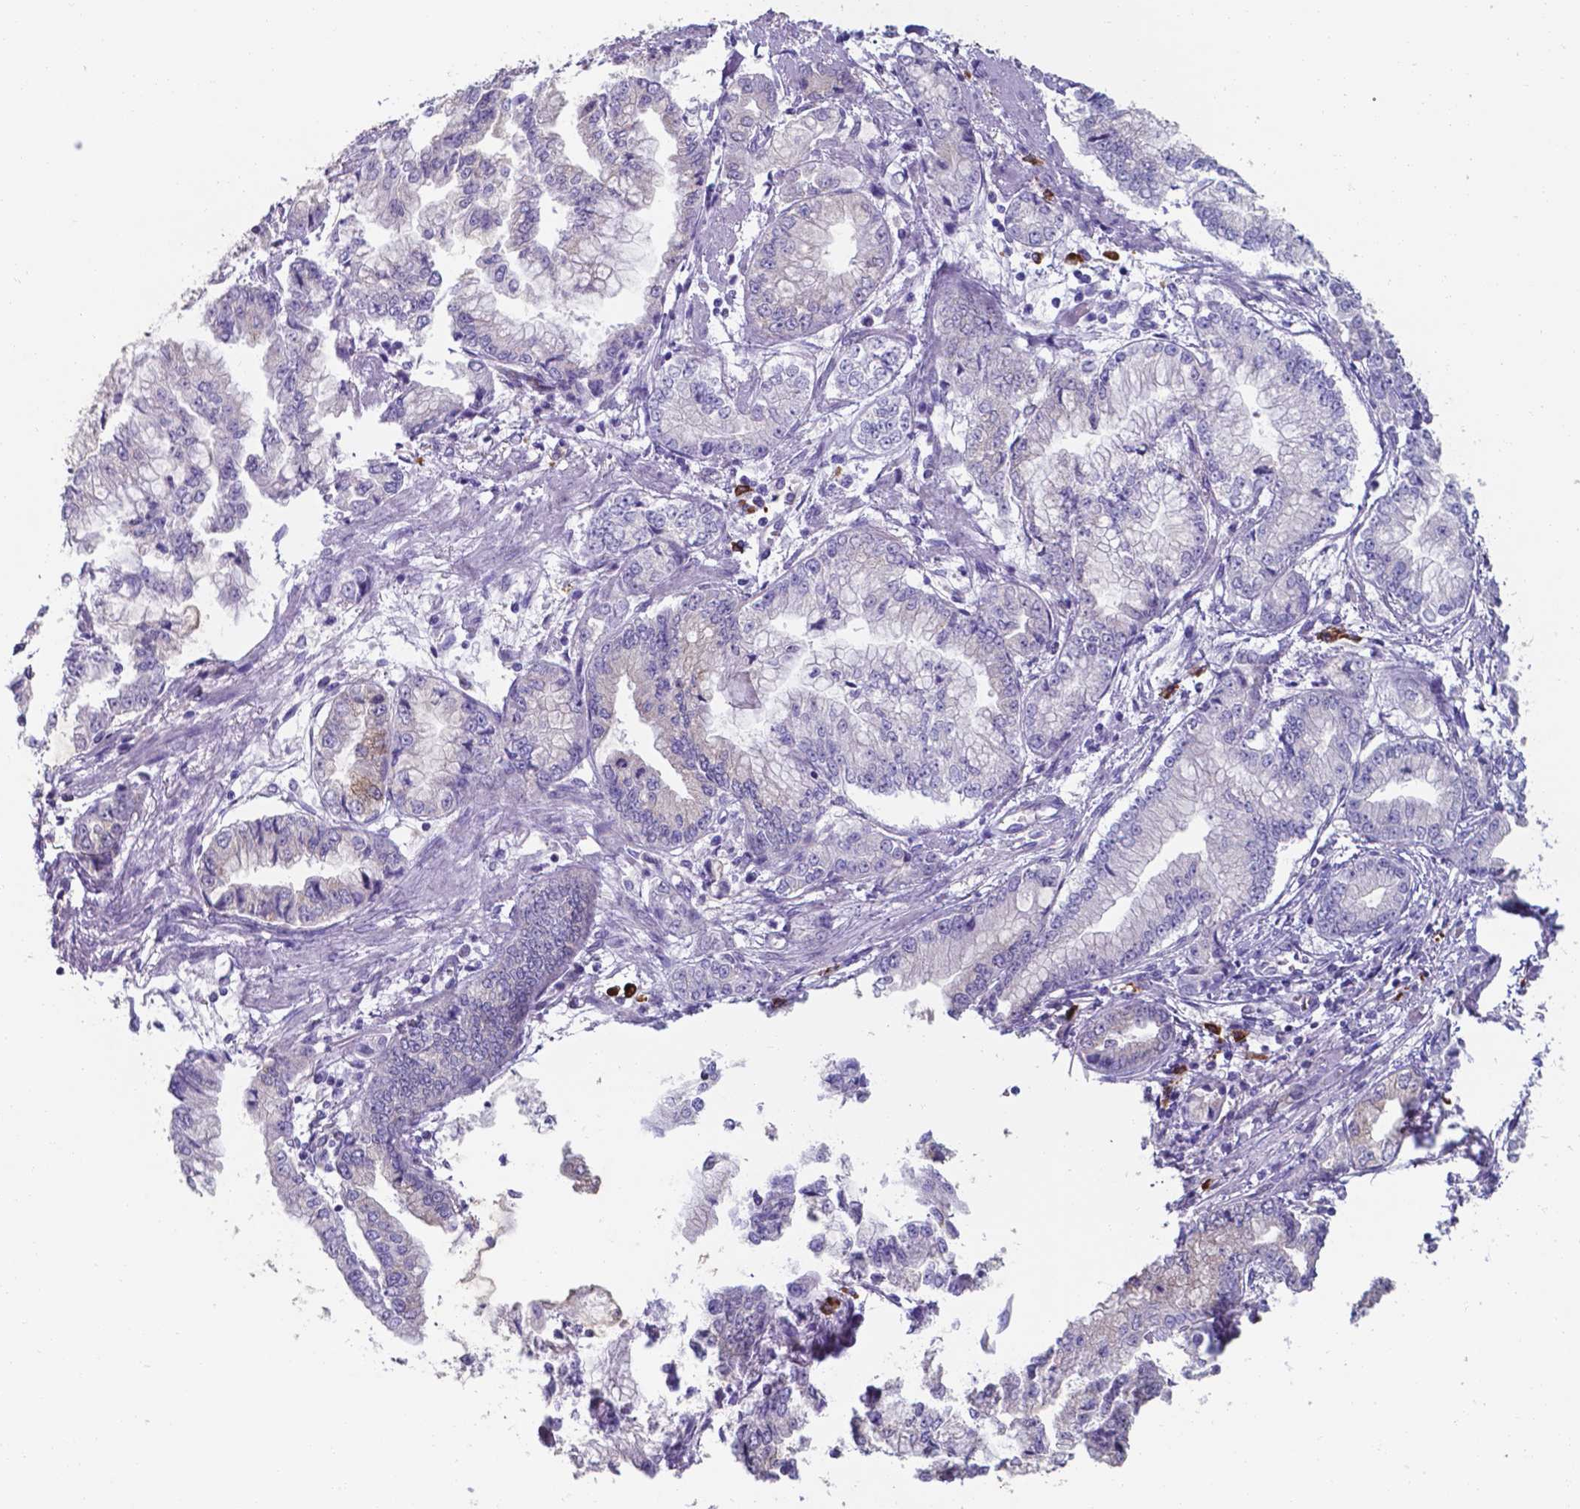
{"staining": {"intensity": "negative", "quantity": "none", "location": "none"}, "tissue": "stomach cancer", "cell_type": "Tumor cells", "image_type": "cancer", "snomed": [{"axis": "morphology", "description": "Adenocarcinoma, NOS"}, {"axis": "topography", "description": "Stomach, upper"}], "caption": "An image of adenocarcinoma (stomach) stained for a protein exhibits no brown staining in tumor cells.", "gene": "UBE2J1", "patient": {"sex": "female", "age": 74}}